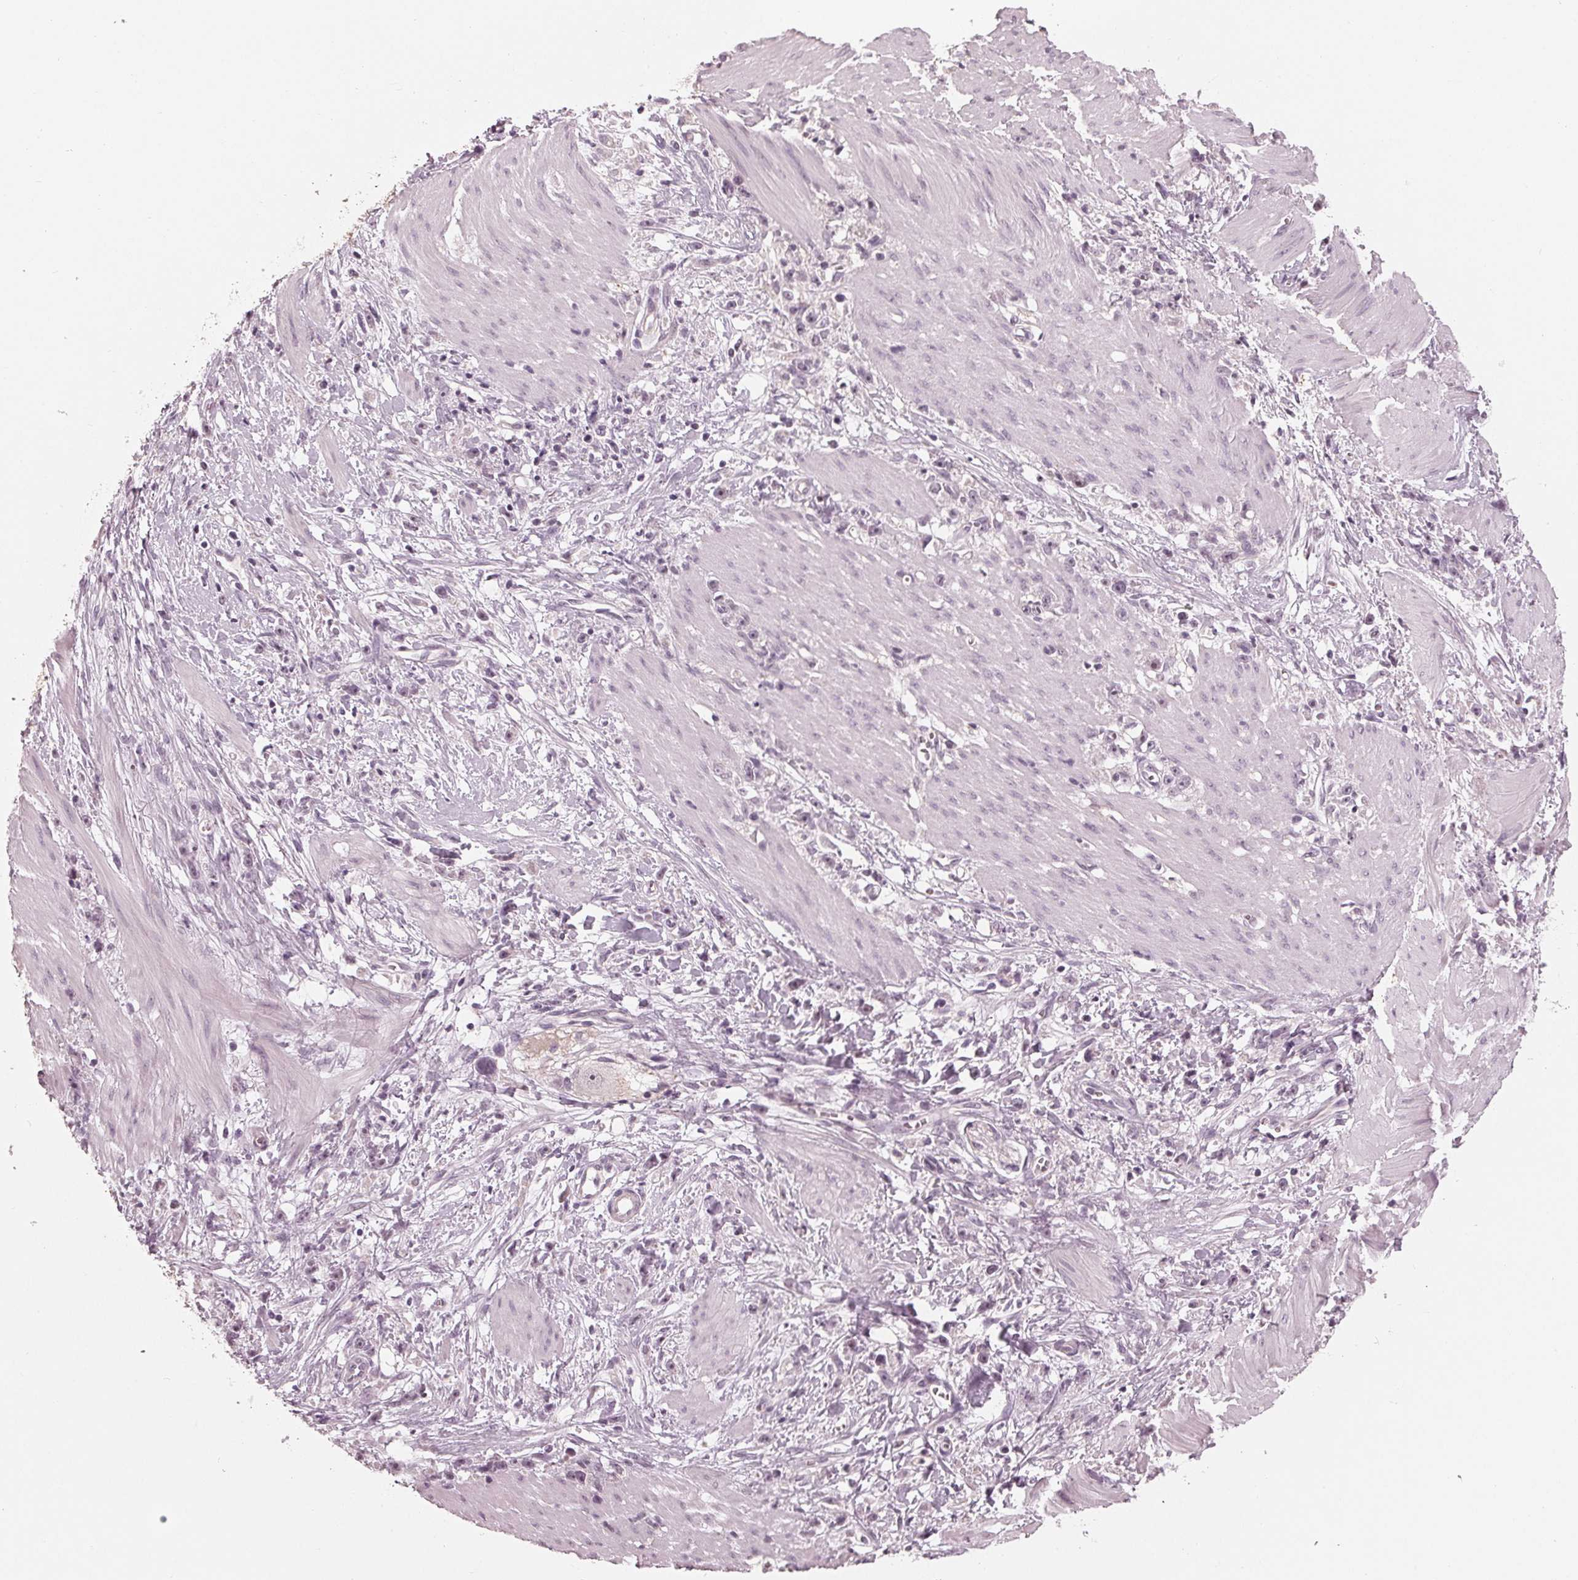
{"staining": {"intensity": "negative", "quantity": "none", "location": "none"}, "tissue": "stomach cancer", "cell_type": "Tumor cells", "image_type": "cancer", "snomed": [{"axis": "morphology", "description": "Adenocarcinoma, NOS"}, {"axis": "topography", "description": "Stomach"}], "caption": "IHC histopathology image of stomach adenocarcinoma stained for a protein (brown), which displays no expression in tumor cells. The staining was performed using DAB to visualize the protein expression in brown, while the nuclei were stained in blue with hematoxylin (Magnification: 20x).", "gene": "ADPRHL1", "patient": {"sex": "female", "age": 59}}